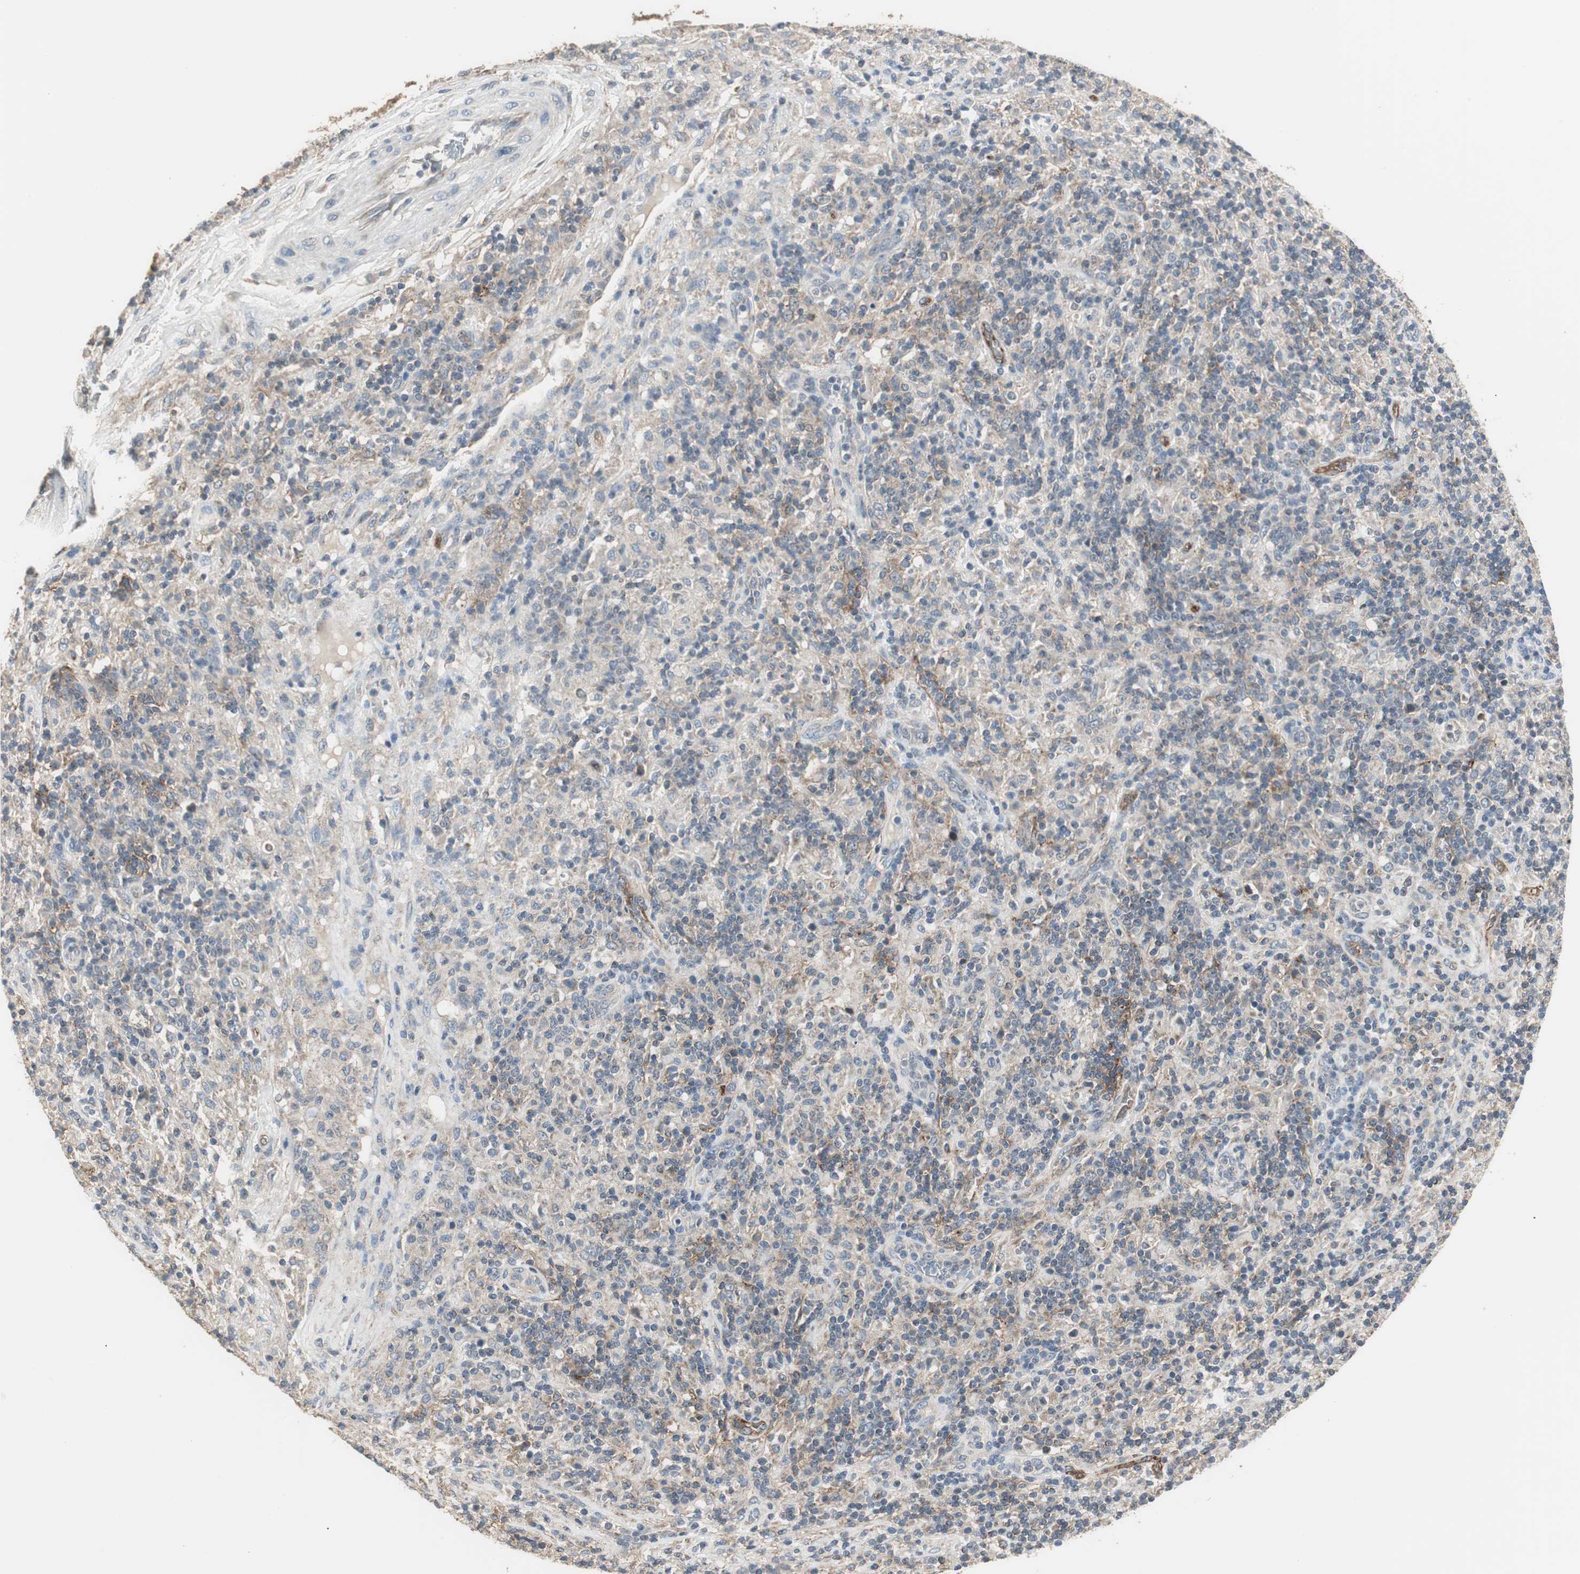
{"staining": {"intensity": "weak", "quantity": ">75%", "location": "cytoplasmic/membranous"}, "tissue": "lymphoma", "cell_type": "Tumor cells", "image_type": "cancer", "snomed": [{"axis": "morphology", "description": "Hodgkin's disease, NOS"}, {"axis": "topography", "description": "Lymph node"}], "caption": "Tumor cells show low levels of weak cytoplasmic/membranous positivity in approximately >75% of cells in human lymphoma. Ihc stains the protein in brown and the nuclei are stained blue.", "gene": "MSTO1", "patient": {"sex": "male", "age": 70}}